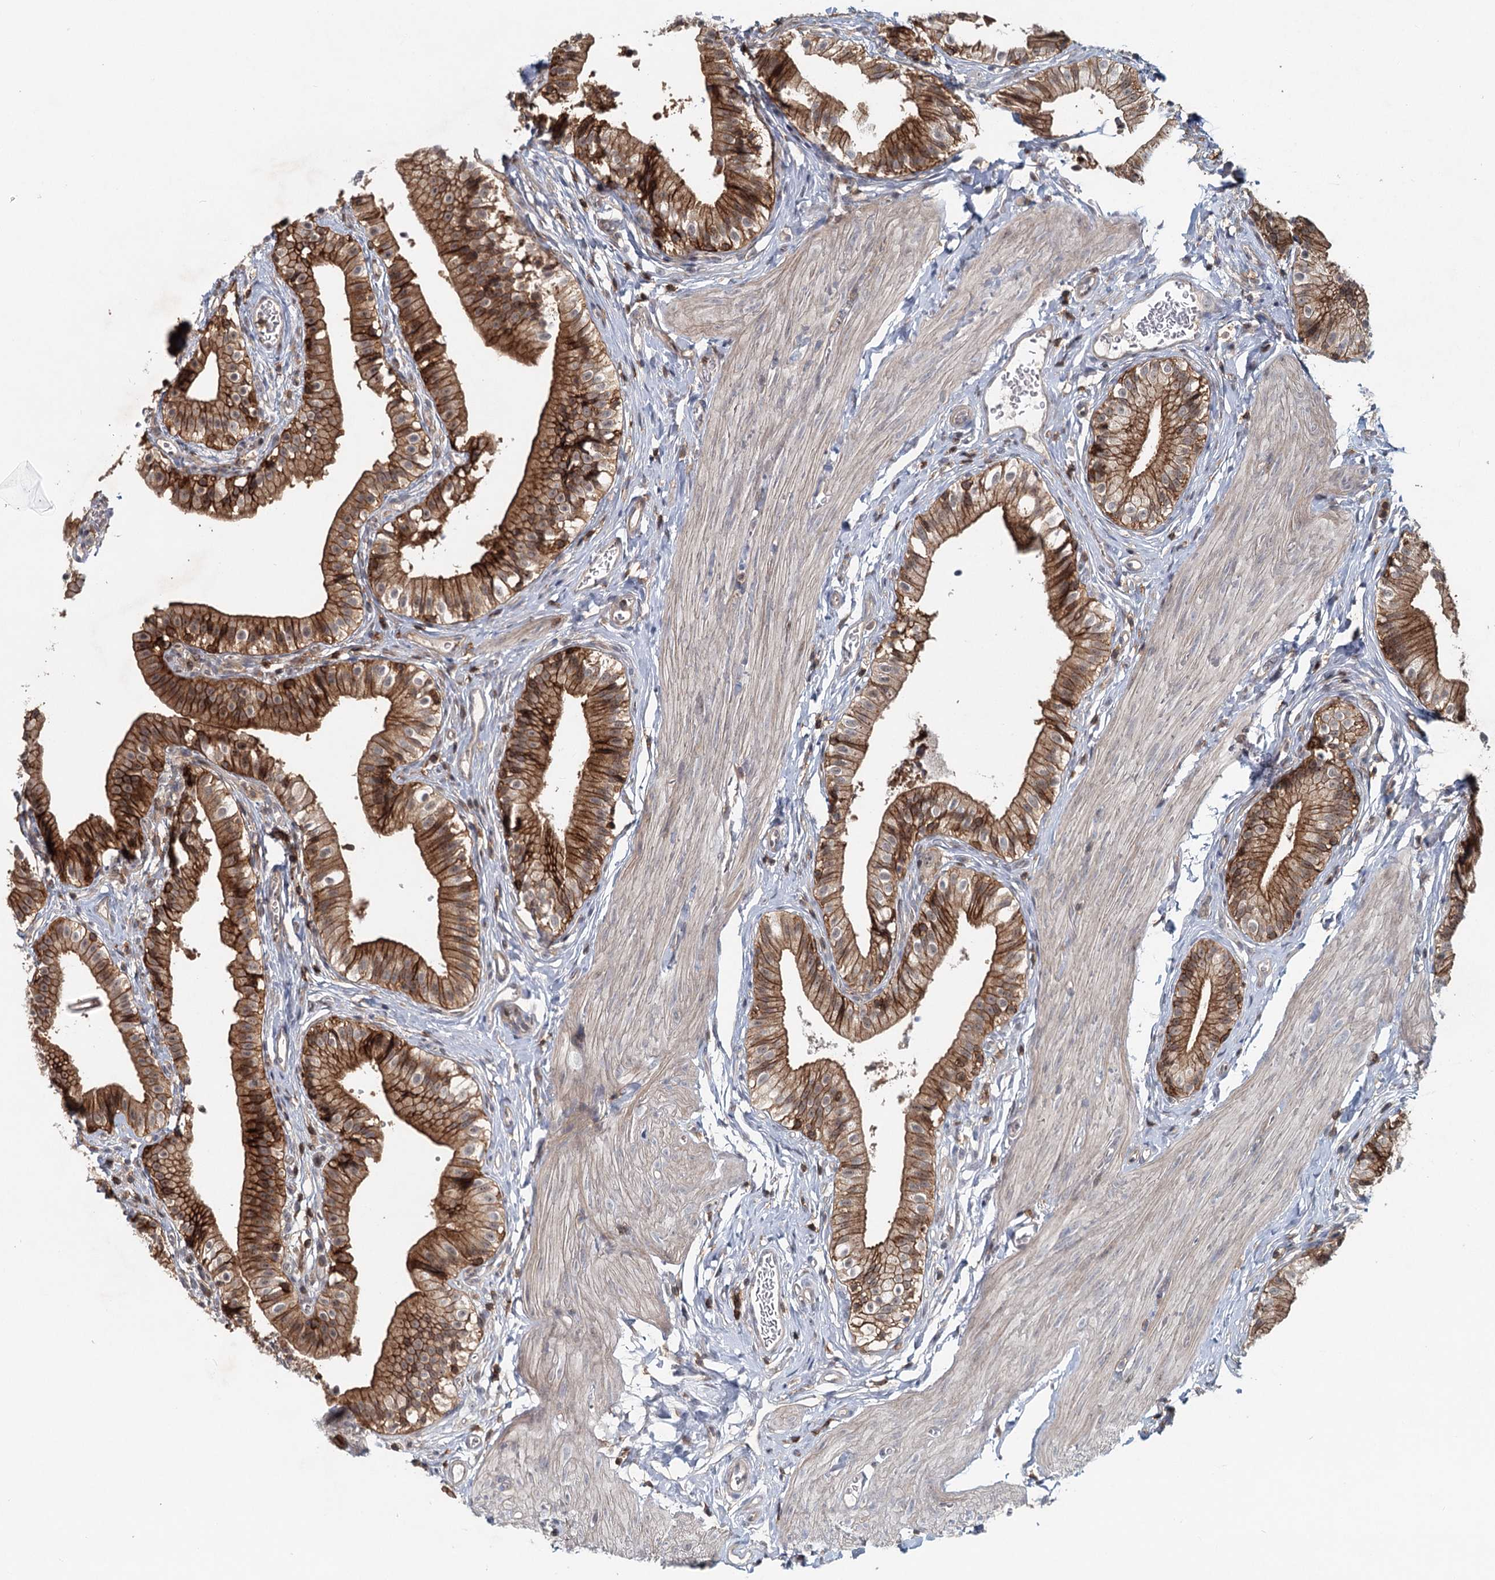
{"staining": {"intensity": "moderate", "quantity": ">75%", "location": "cytoplasmic/membranous"}, "tissue": "gallbladder", "cell_type": "Glandular cells", "image_type": "normal", "snomed": [{"axis": "morphology", "description": "Normal tissue, NOS"}, {"axis": "topography", "description": "Gallbladder"}], "caption": "Immunohistochemical staining of unremarkable gallbladder demonstrates >75% levels of moderate cytoplasmic/membranous protein positivity in approximately >75% of glandular cells. (brown staining indicates protein expression, while blue staining denotes nuclei).", "gene": "CDC42SE2", "patient": {"sex": "female", "age": 47}}